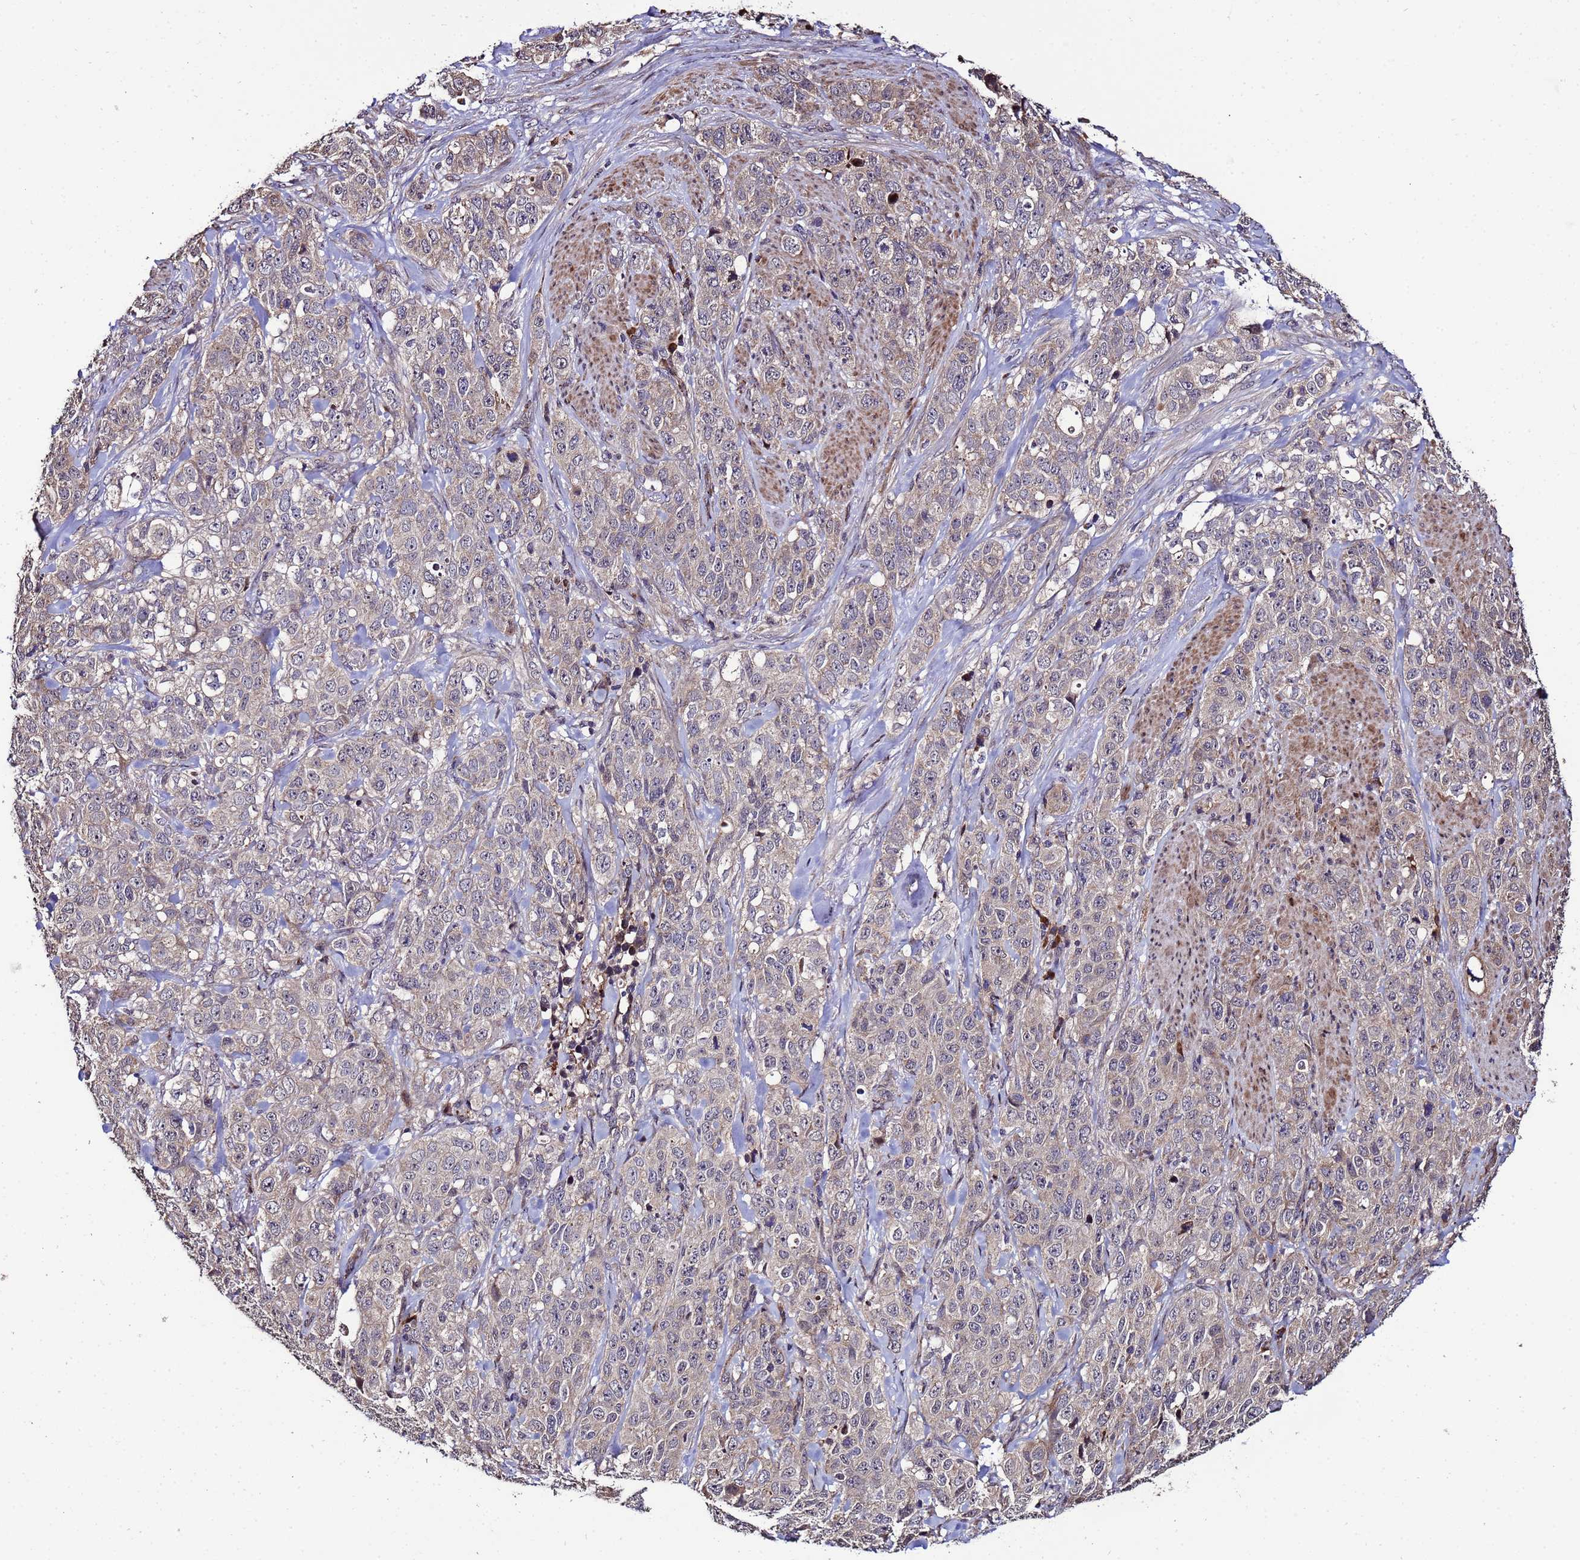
{"staining": {"intensity": "weak", "quantity": ">75%", "location": "cytoplasmic/membranous"}, "tissue": "stomach cancer", "cell_type": "Tumor cells", "image_type": "cancer", "snomed": [{"axis": "morphology", "description": "Adenocarcinoma, NOS"}, {"axis": "topography", "description": "Stomach"}], "caption": "Immunohistochemical staining of stomach adenocarcinoma displays low levels of weak cytoplasmic/membranous staining in approximately >75% of tumor cells.", "gene": "WNK4", "patient": {"sex": "male", "age": 48}}